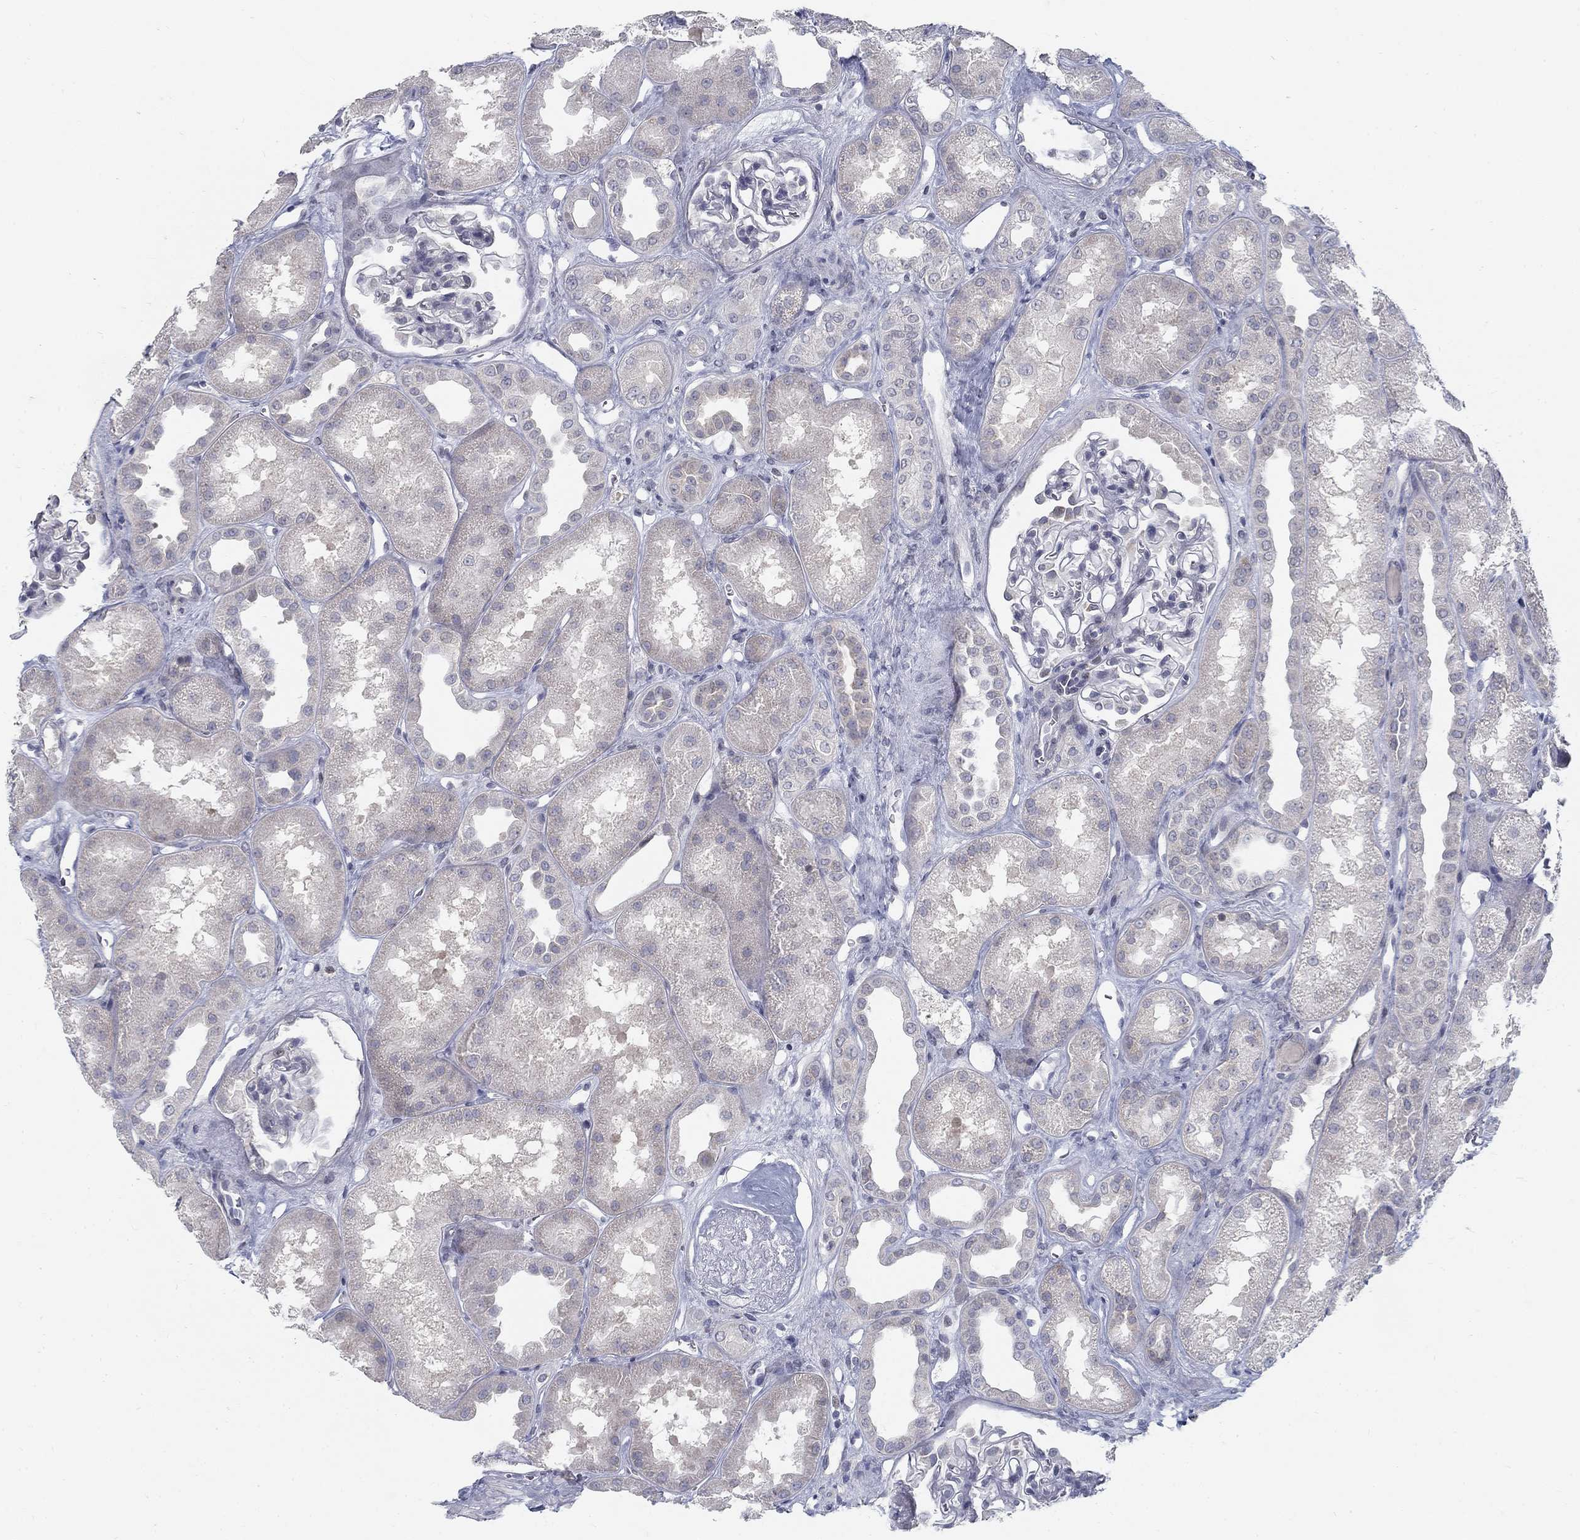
{"staining": {"intensity": "negative", "quantity": "none", "location": "none"}, "tissue": "kidney", "cell_type": "Cells in glomeruli", "image_type": "normal", "snomed": [{"axis": "morphology", "description": "Normal tissue, NOS"}, {"axis": "topography", "description": "Kidney"}], "caption": "High power microscopy micrograph of an immunohistochemistry (IHC) micrograph of unremarkable kidney, revealing no significant positivity in cells in glomeruli. (DAB IHC with hematoxylin counter stain).", "gene": "ATP1A3", "patient": {"sex": "male", "age": 61}}